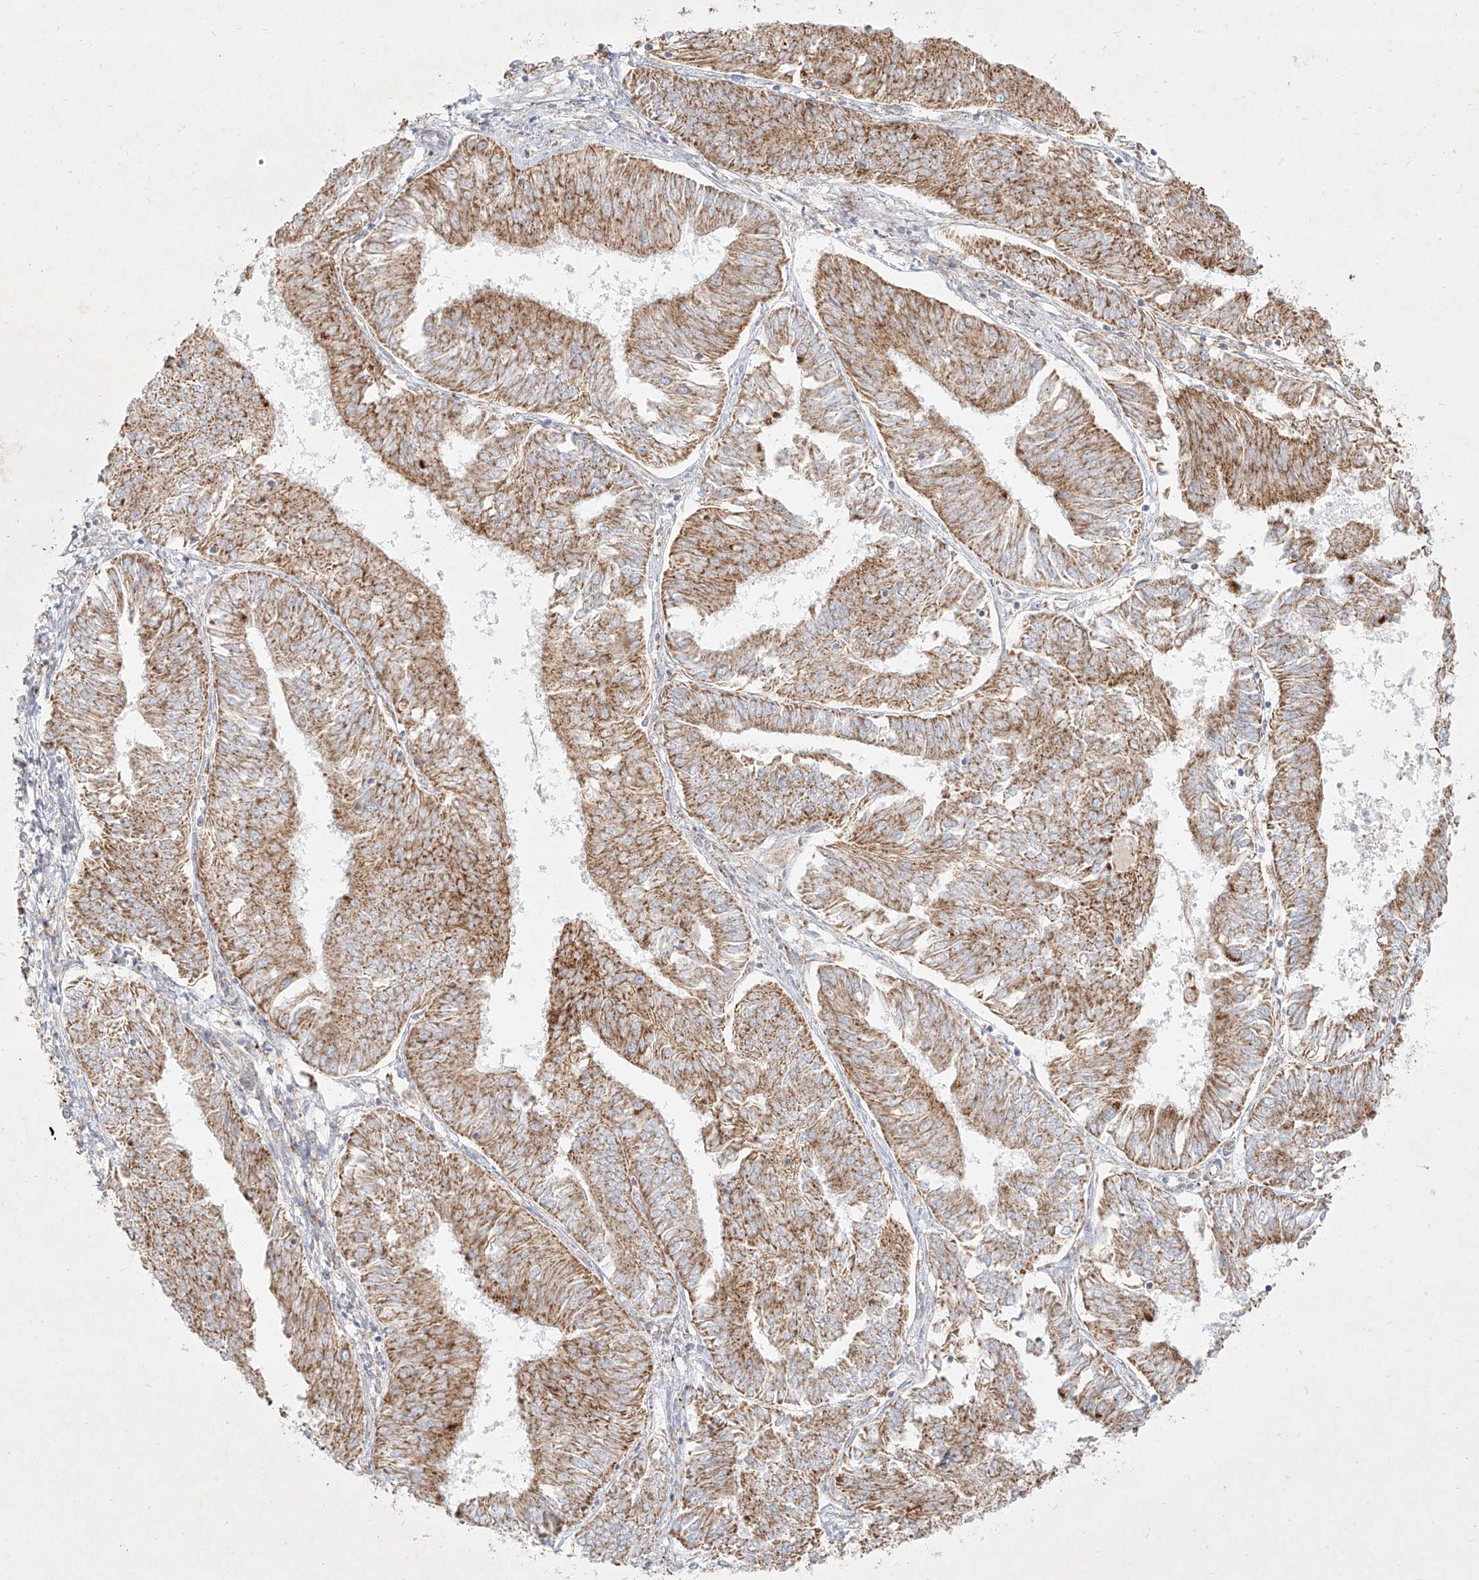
{"staining": {"intensity": "moderate", "quantity": ">75%", "location": "cytoplasmic/membranous"}, "tissue": "endometrial cancer", "cell_type": "Tumor cells", "image_type": "cancer", "snomed": [{"axis": "morphology", "description": "Adenocarcinoma, NOS"}, {"axis": "topography", "description": "Endometrium"}], "caption": "Moderate cytoplasmic/membranous expression is seen in about >75% of tumor cells in adenocarcinoma (endometrial).", "gene": "MTX2", "patient": {"sex": "female", "age": 58}}